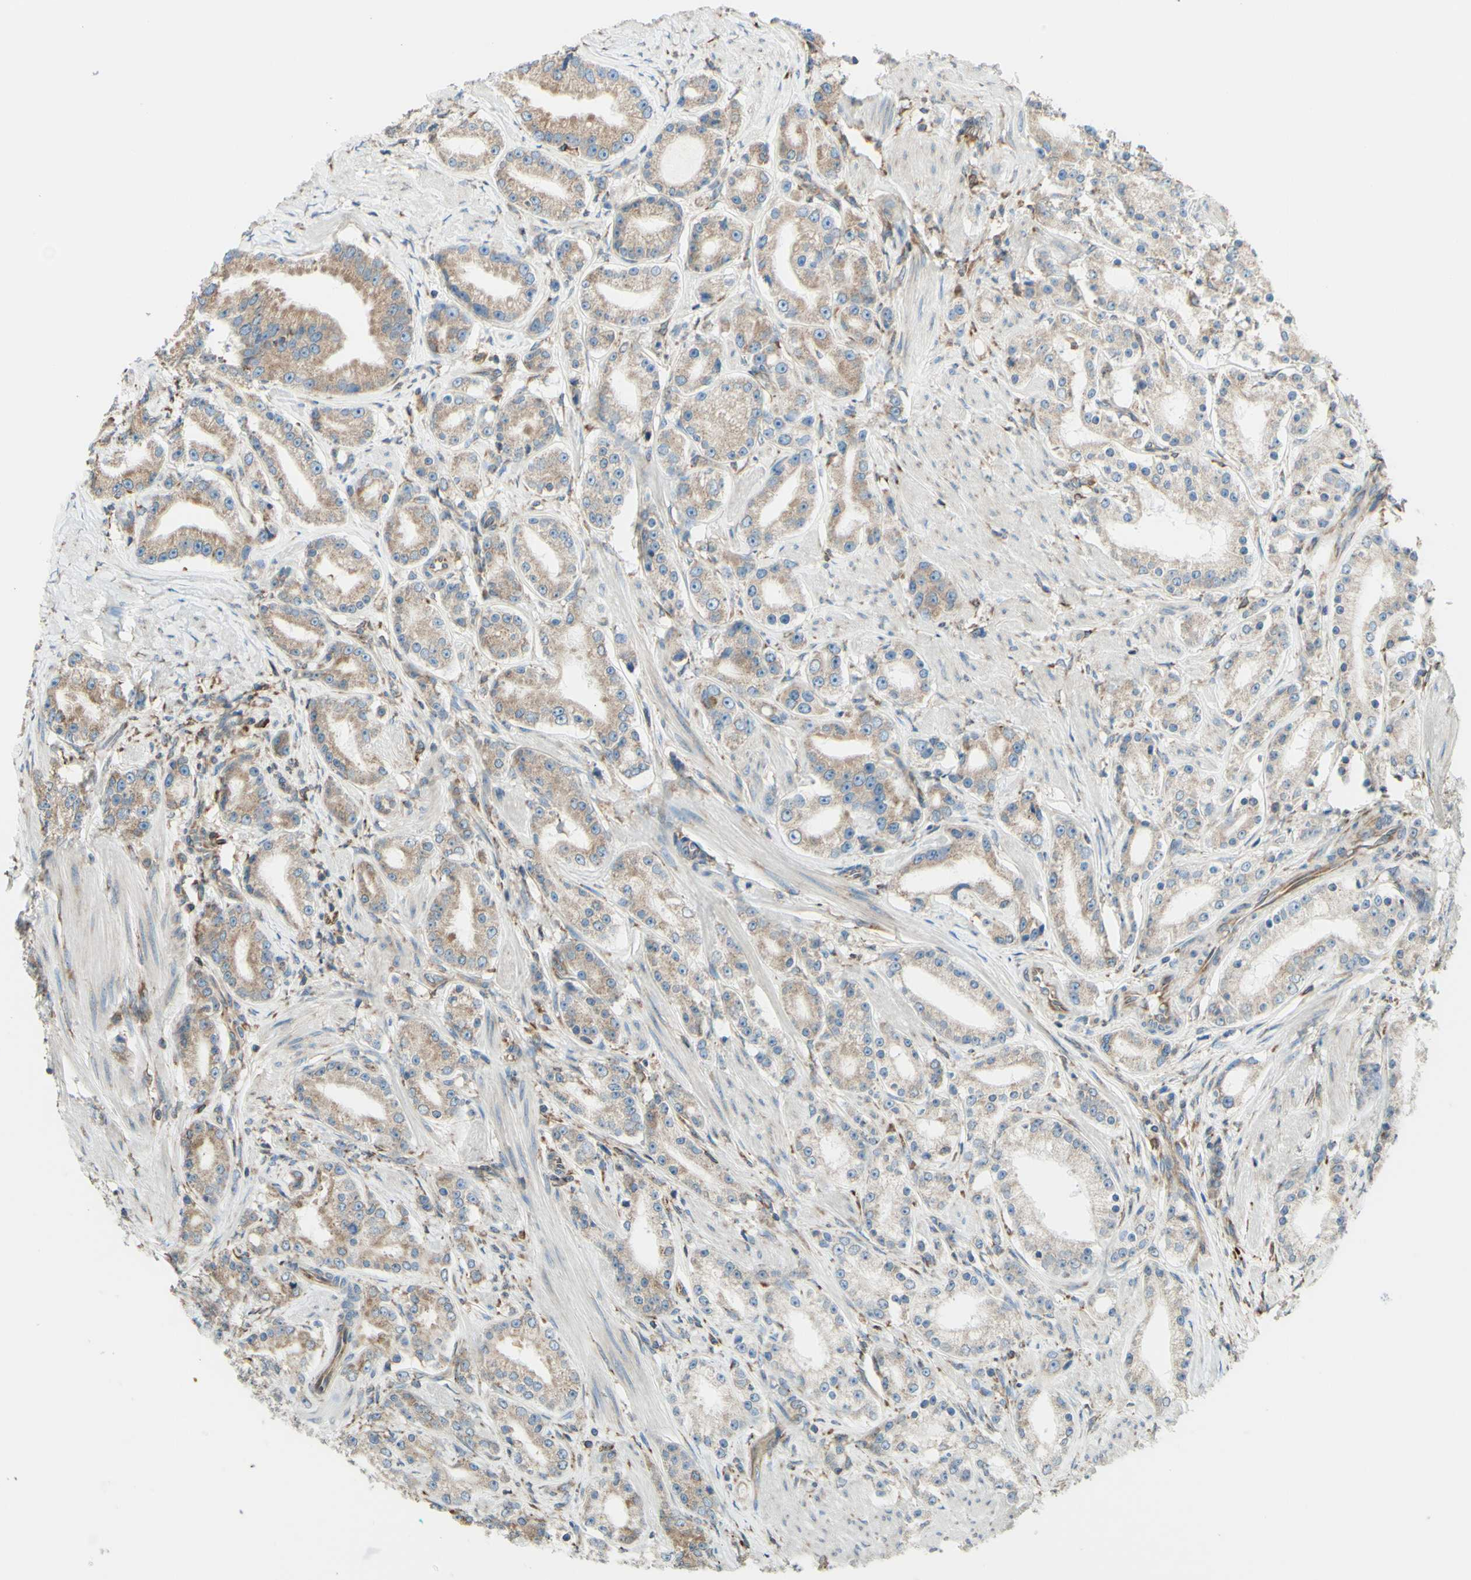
{"staining": {"intensity": "weak", "quantity": ">75%", "location": "cytoplasmic/membranous"}, "tissue": "prostate cancer", "cell_type": "Tumor cells", "image_type": "cancer", "snomed": [{"axis": "morphology", "description": "Adenocarcinoma, Low grade"}, {"axis": "topography", "description": "Prostate"}], "caption": "An image showing weak cytoplasmic/membranous expression in approximately >75% of tumor cells in prostate adenocarcinoma (low-grade), as visualized by brown immunohistochemical staining.", "gene": "DNAJB11", "patient": {"sex": "male", "age": 63}}